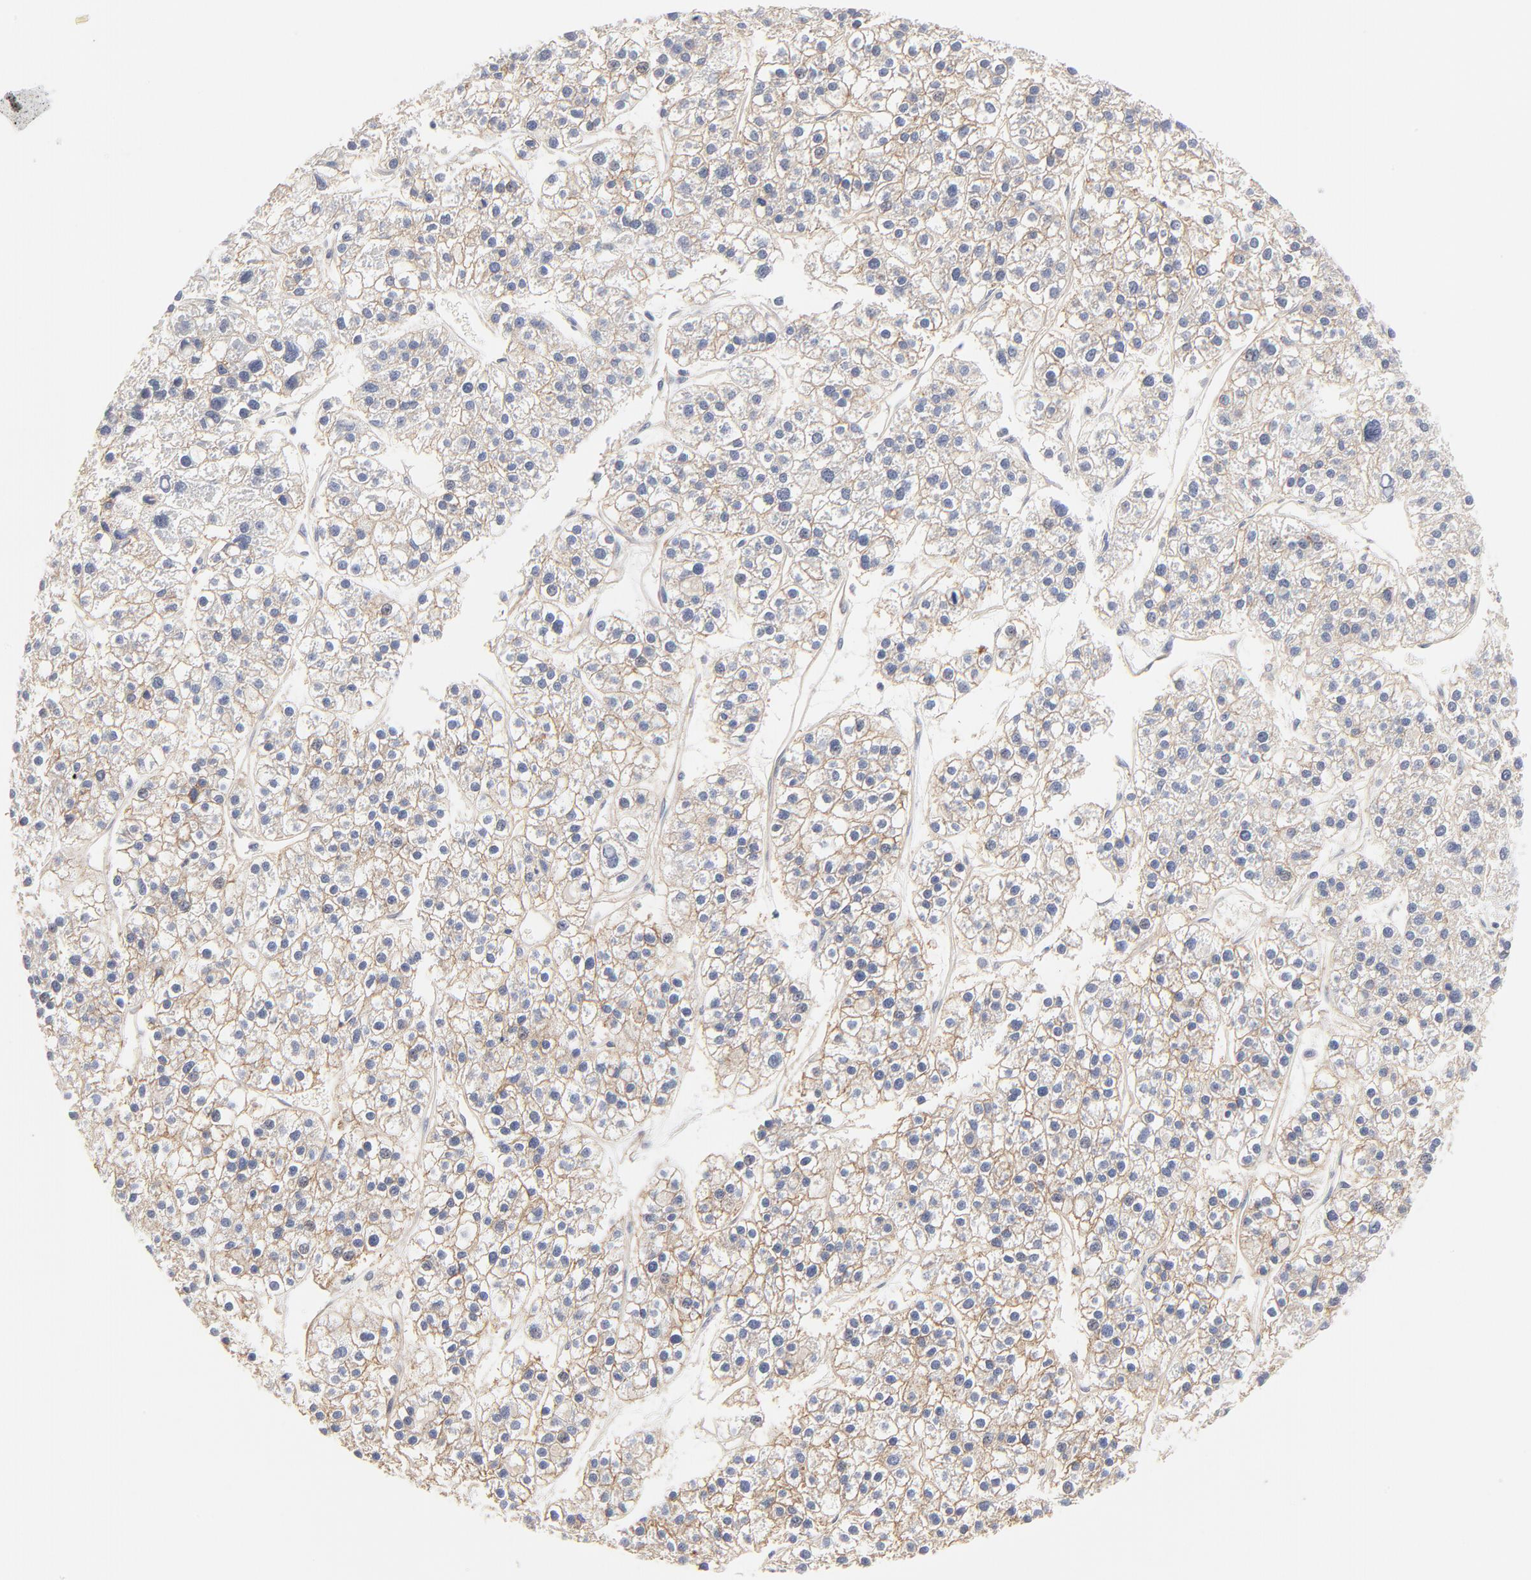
{"staining": {"intensity": "weak", "quantity": "25%-75%", "location": "cytoplasmic/membranous"}, "tissue": "liver cancer", "cell_type": "Tumor cells", "image_type": "cancer", "snomed": [{"axis": "morphology", "description": "Carcinoma, Hepatocellular, NOS"}, {"axis": "topography", "description": "Liver"}], "caption": "Immunohistochemistry (IHC) micrograph of neoplastic tissue: human liver hepatocellular carcinoma stained using immunohistochemistry (IHC) reveals low levels of weak protein expression localized specifically in the cytoplasmic/membranous of tumor cells, appearing as a cytoplasmic/membranous brown color.", "gene": "SLC16A1", "patient": {"sex": "female", "age": 85}}